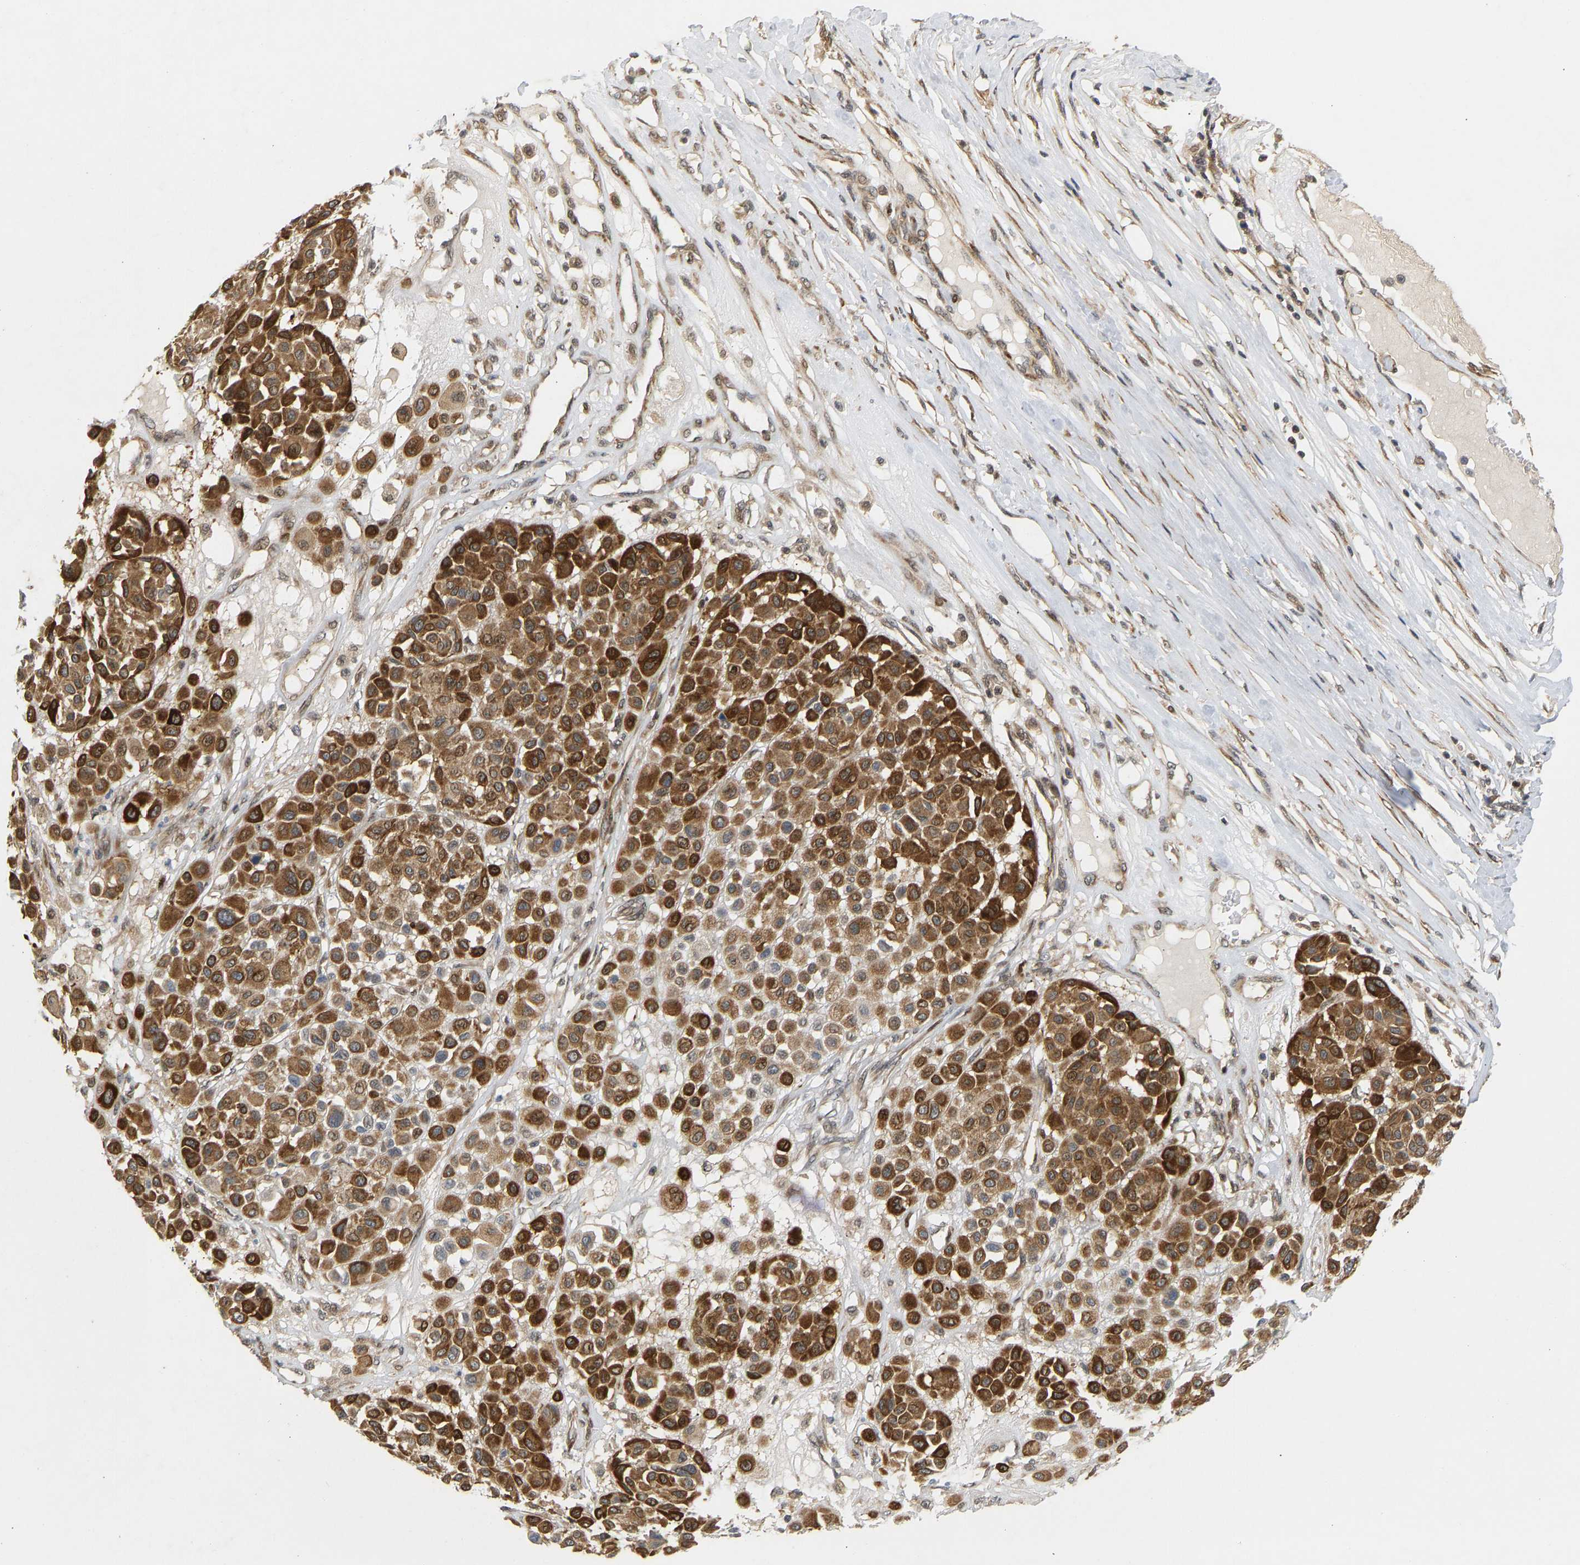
{"staining": {"intensity": "strong", "quantity": ">75%", "location": "cytoplasmic/membranous,nuclear"}, "tissue": "melanoma", "cell_type": "Tumor cells", "image_type": "cancer", "snomed": [{"axis": "morphology", "description": "Malignant melanoma, Metastatic site"}, {"axis": "topography", "description": "Soft tissue"}], "caption": "The immunohistochemical stain labels strong cytoplasmic/membranous and nuclear staining in tumor cells of melanoma tissue.", "gene": "BAG1", "patient": {"sex": "male", "age": 41}}